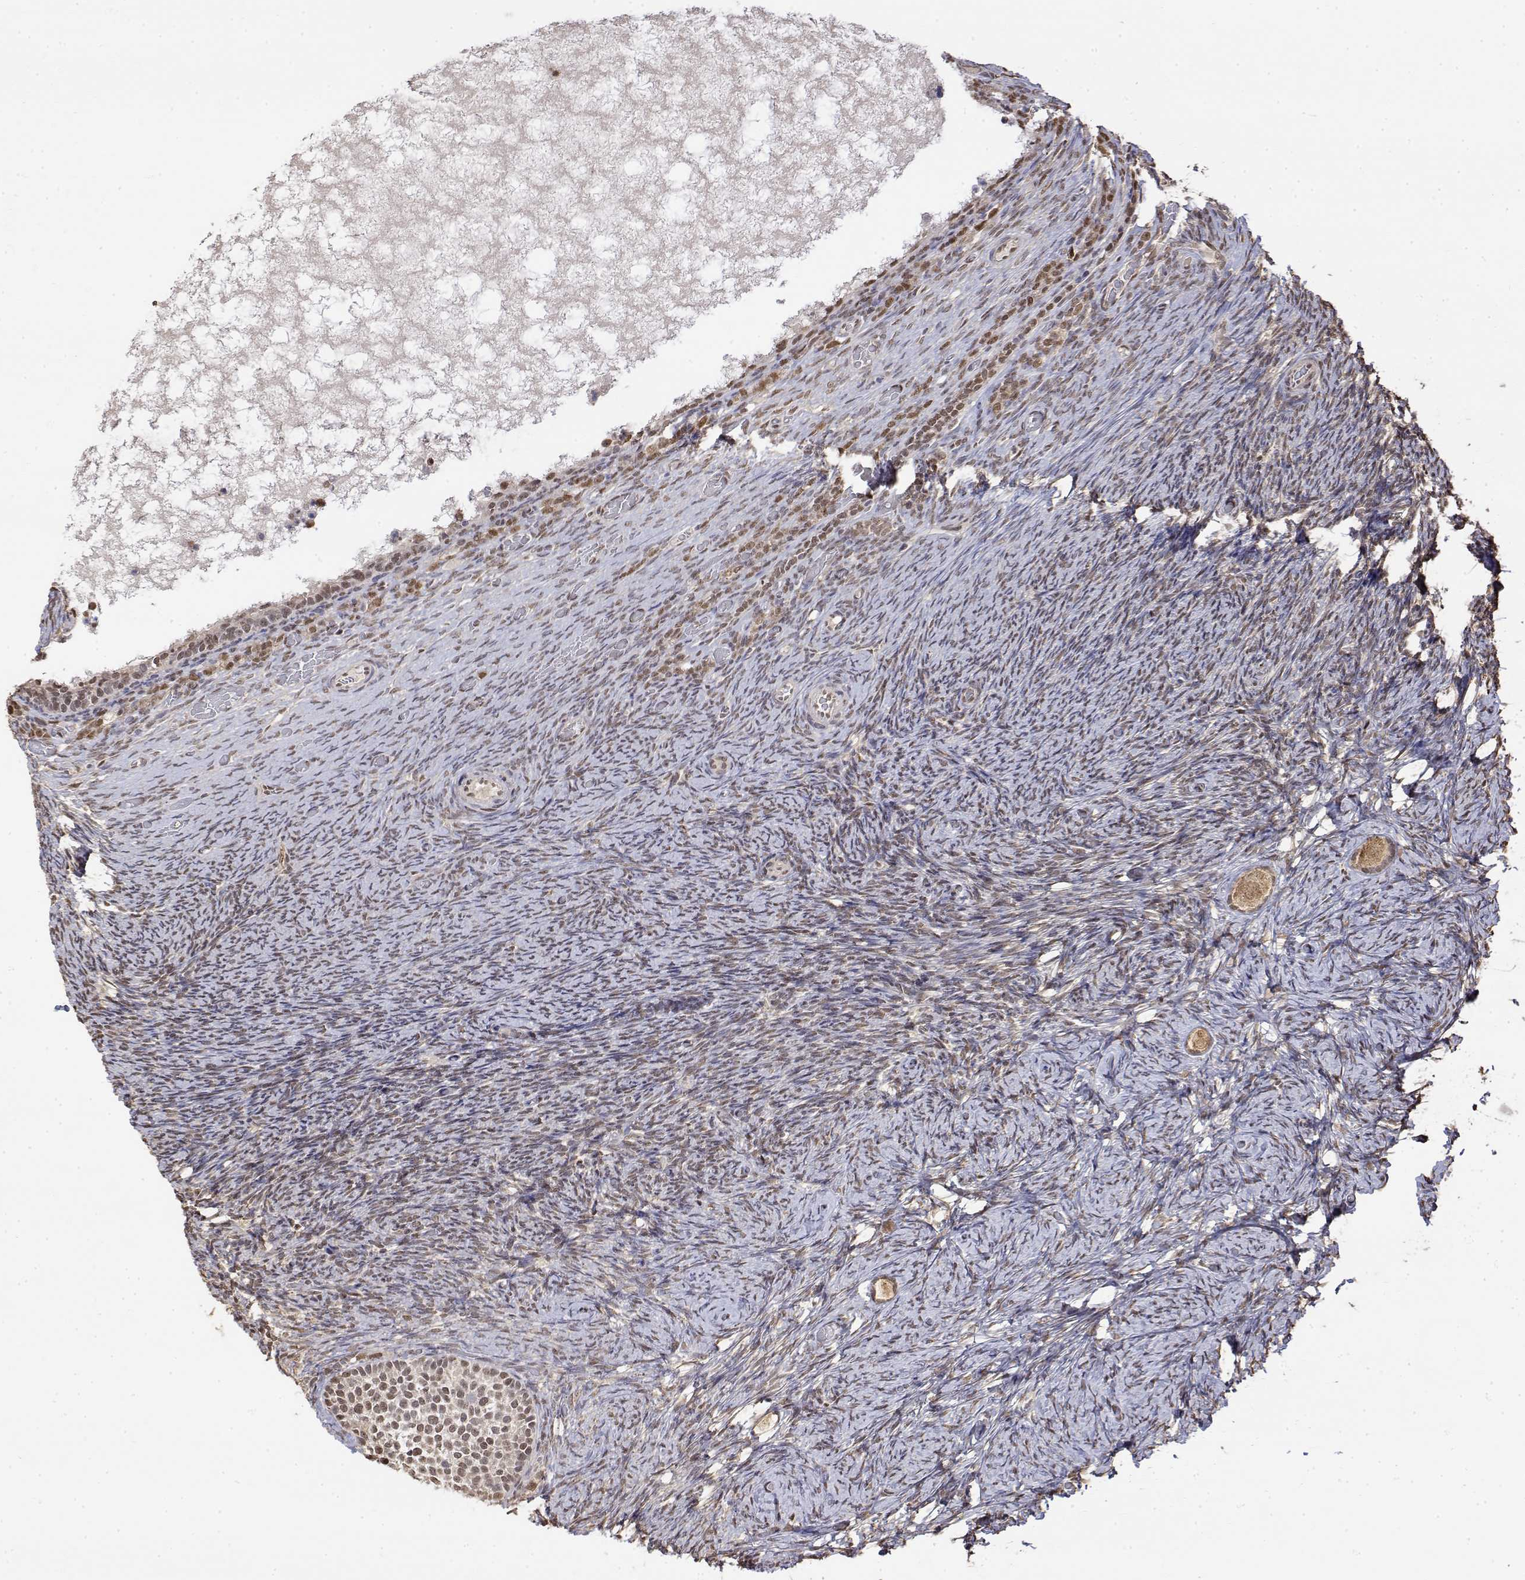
{"staining": {"intensity": "moderate", "quantity": ">75%", "location": "nuclear"}, "tissue": "ovary", "cell_type": "Follicle cells", "image_type": "normal", "snomed": [{"axis": "morphology", "description": "Normal tissue, NOS"}, {"axis": "topography", "description": "Ovary"}], "caption": "High-power microscopy captured an immunohistochemistry histopathology image of unremarkable ovary, revealing moderate nuclear expression in about >75% of follicle cells.", "gene": "TPI1", "patient": {"sex": "female", "age": 34}}